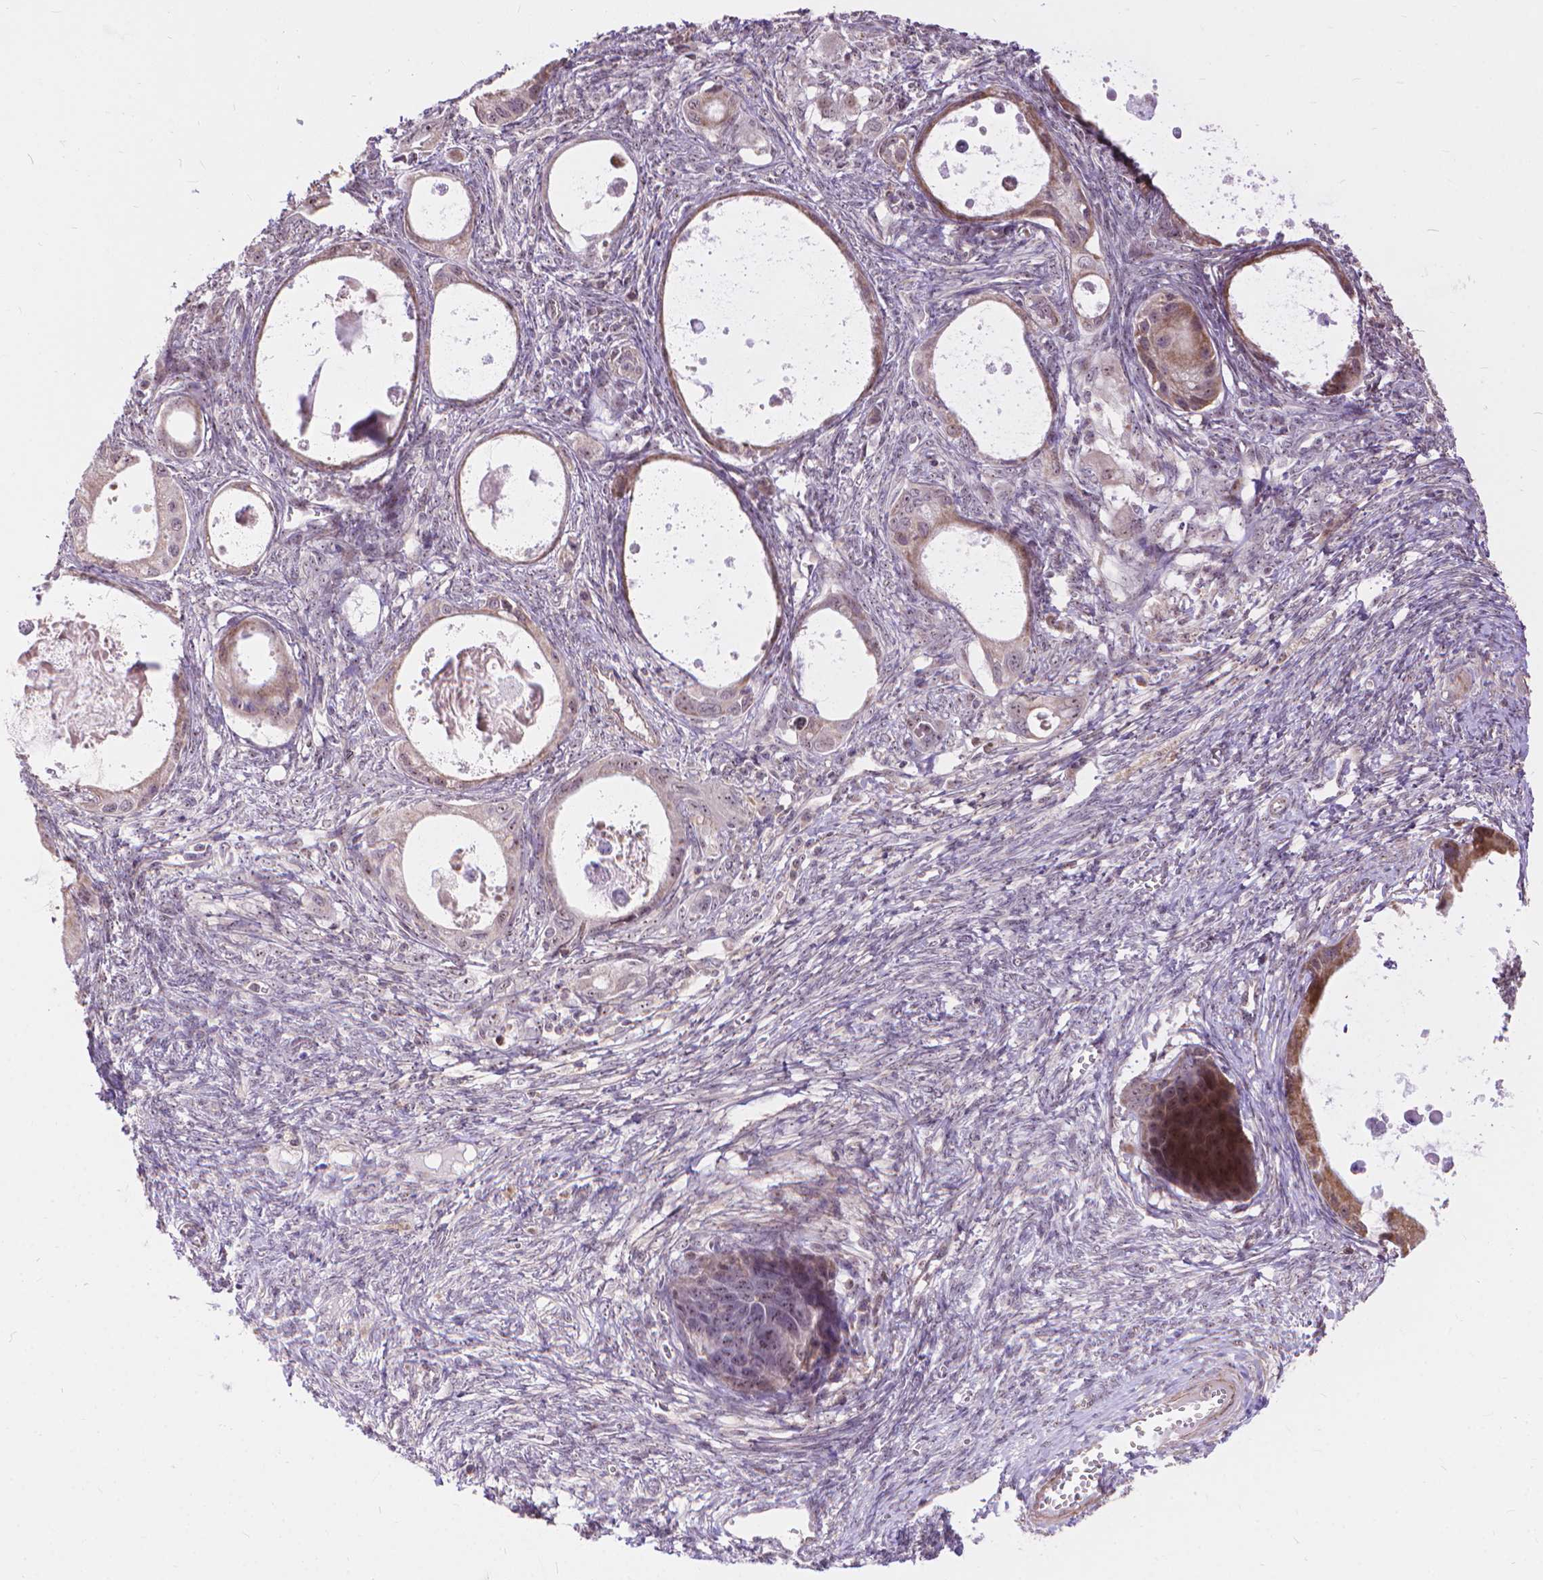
{"staining": {"intensity": "negative", "quantity": "none", "location": "none"}, "tissue": "ovarian cancer", "cell_type": "Tumor cells", "image_type": "cancer", "snomed": [{"axis": "morphology", "description": "Cystadenocarcinoma, mucinous, NOS"}, {"axis": "topography", "description": "Ovary"}], "caption": "Tumor cells are negative for protein expression in human ovarian mucinous cystadenocarcinoma.", "gene": "TMEM135", "patient": {"sex": "female", "age": 64}}